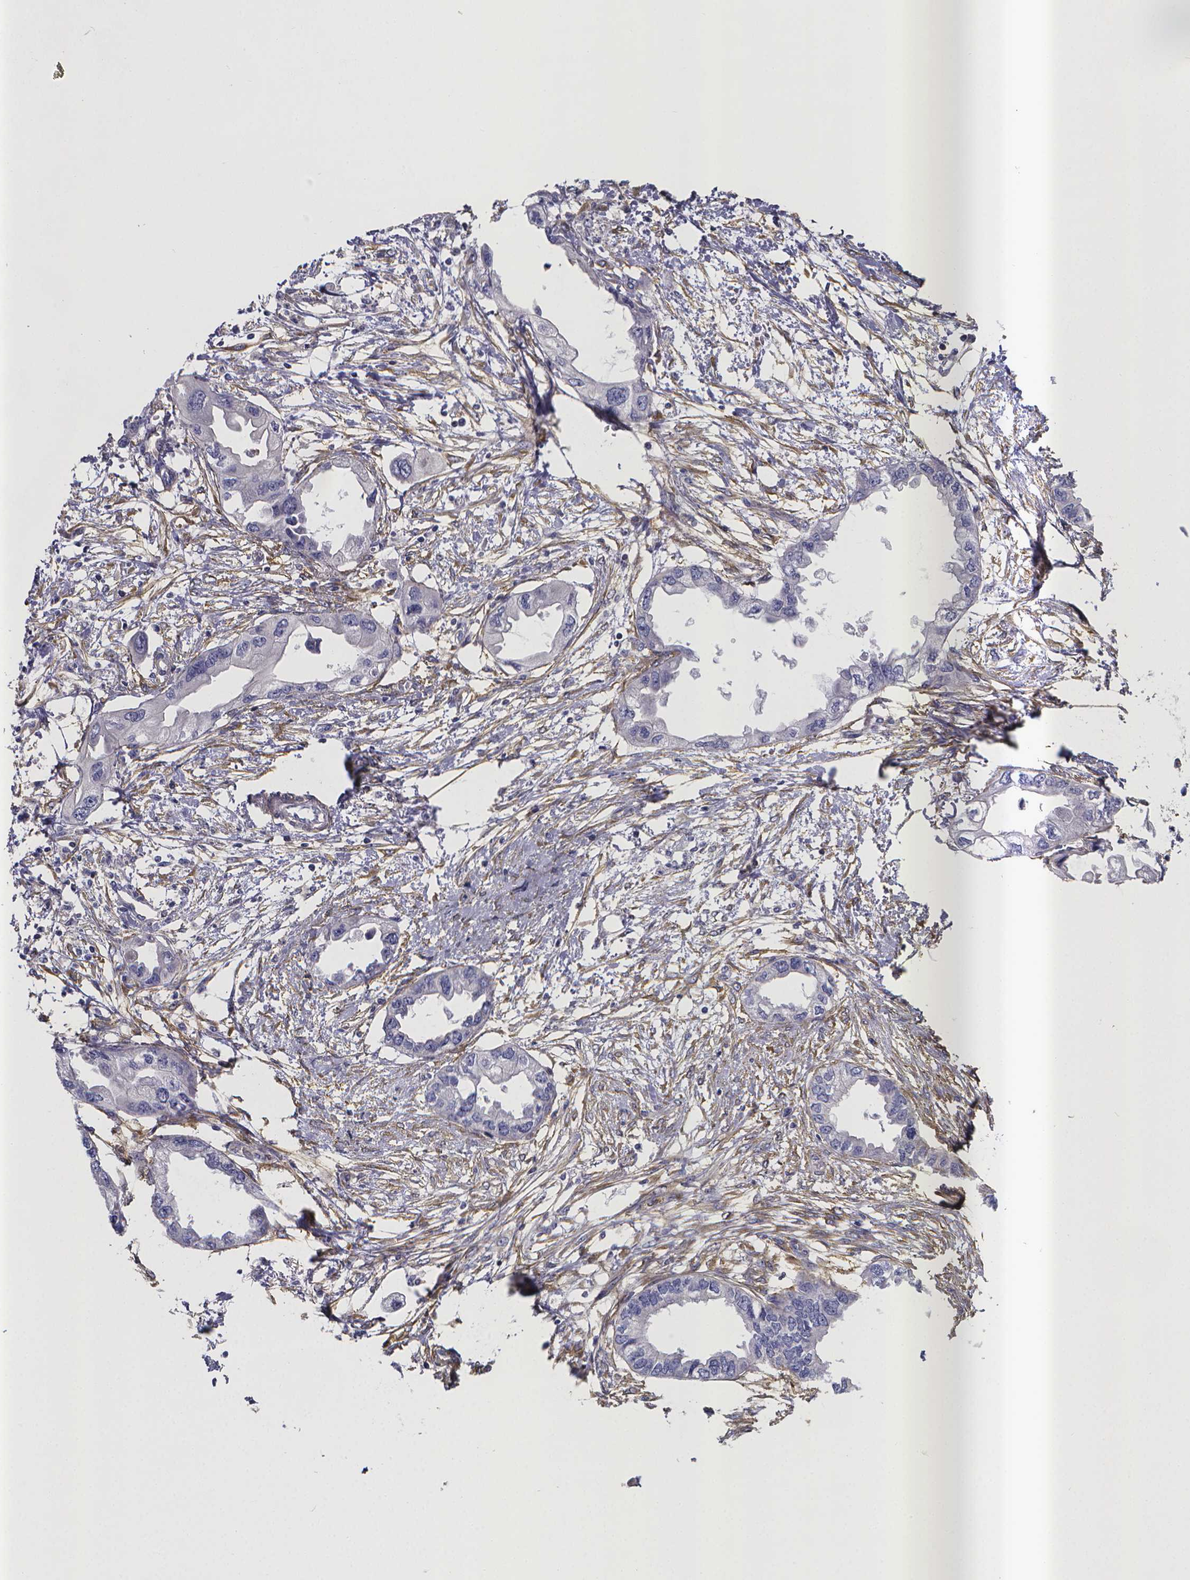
{"staining": {"intensity": "negative", "quantity": "none", "location": "none"}, "tissue": "endometrial cancer", "cell_type": "Tumor cells", "image_type": "cancer", "snomed": [{"axis": "morphology", "description": "Adenocarcinoma, NOS"}, {"axis": "morphology", "description": "Adenocarcinoma, metastatic, NOS"}, {"axis": "topography", "description": "Adipose tissue"}, {"axis": "topography", "description": "Endometrium"}], "caption": "There is no significant expression in tumor cells of metastatic adenocarcinoma (endometrial).", "gene": "RERG", "patient": {"sex": "female", "age": 67}}